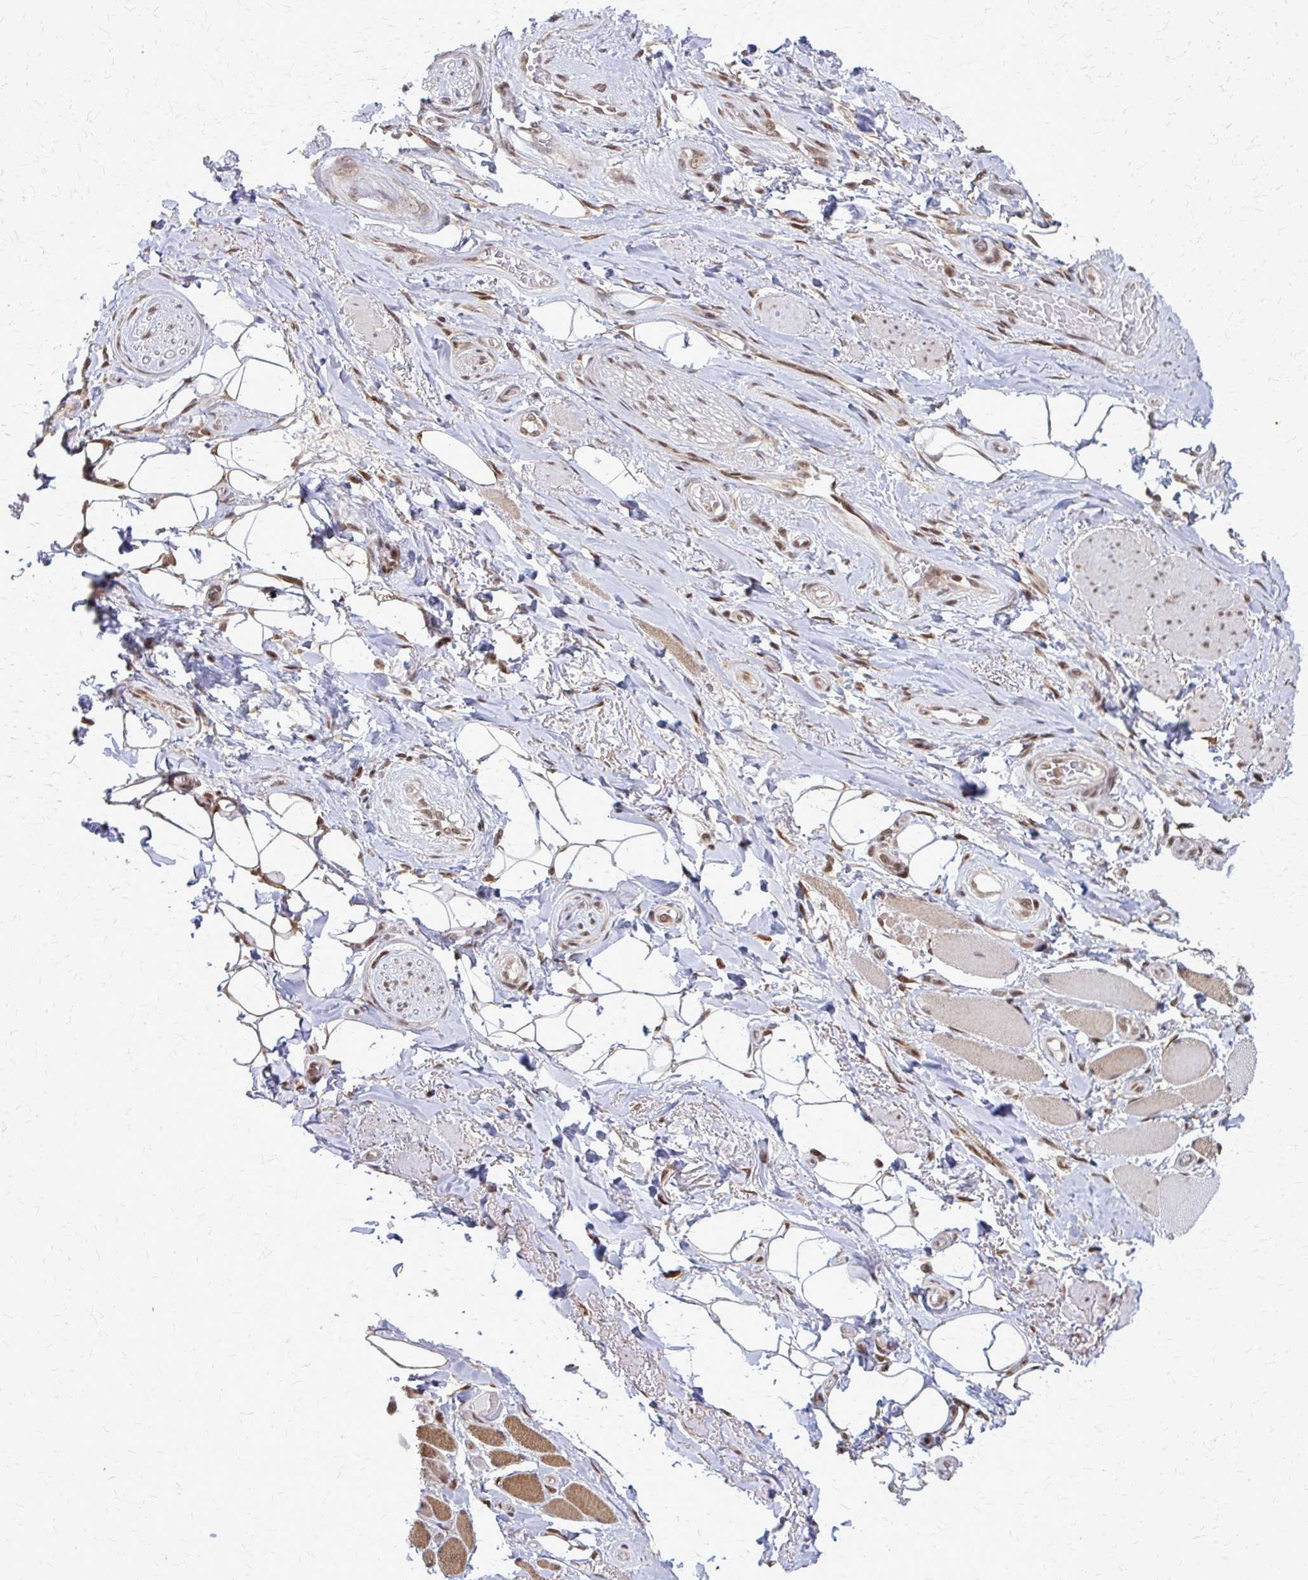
{"staining": {"intensity": "negative", "quantity": "none", "location": "none"}, "tissue": "adipose tissue", "cell_type": "Adipocytes", "image_type": "normal", "snomed": [{"axis": "morphology", "description": "Normal tissue, NOS"}, {"axis": "topography", "description": "Anal"}, {"axis": "topography", "description": "Peripheral nerve tissue"}], "caption": "IHC of unremarkable human adipose tissue reveals no positivity in adipocytes.", "gene": "HDAC3", "patient": {"sex": "male", "age": 53}}